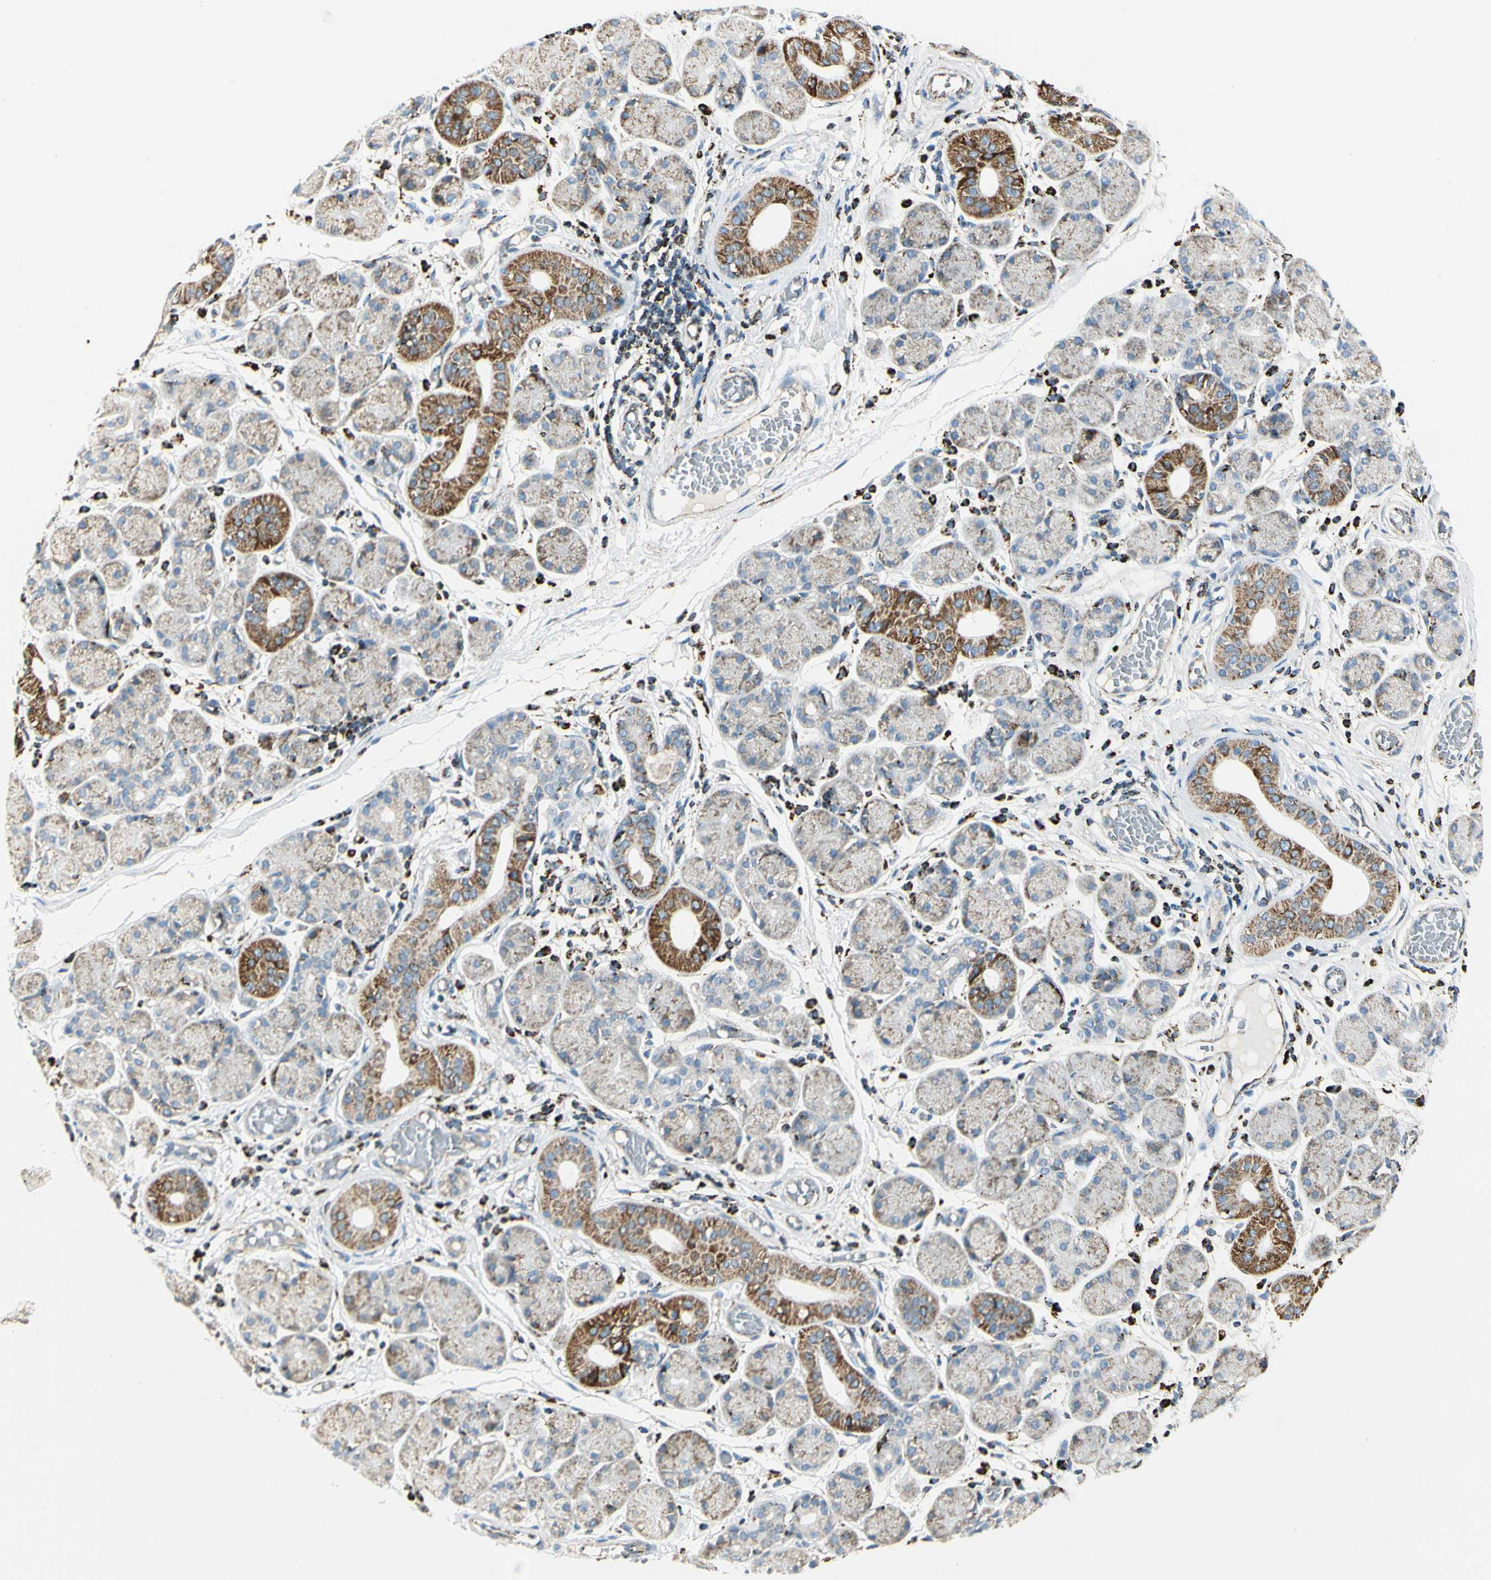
{"staining": {"intensity": "weak", "quantity": "25%-75%", "location": "cytoplasmic/membranous"}, "tissue": "salivary gland", "cell_type": "Glandular cells", "image_type": "normal", "snomed": [{"axis": "morphology", "description": "Normal tissue, NOS"}, {"axis": "topography", "description": "Salivary gland"}], "caption": "A histopathology image showing weak cytoplasmic/membranous positivity in about 25%-75% of glandular cells in unremarkable salivary gland, as visualized by brown immunohistochemical staining.", "gene": "ME2", "patient": {"sex": "female", "age": 24}}